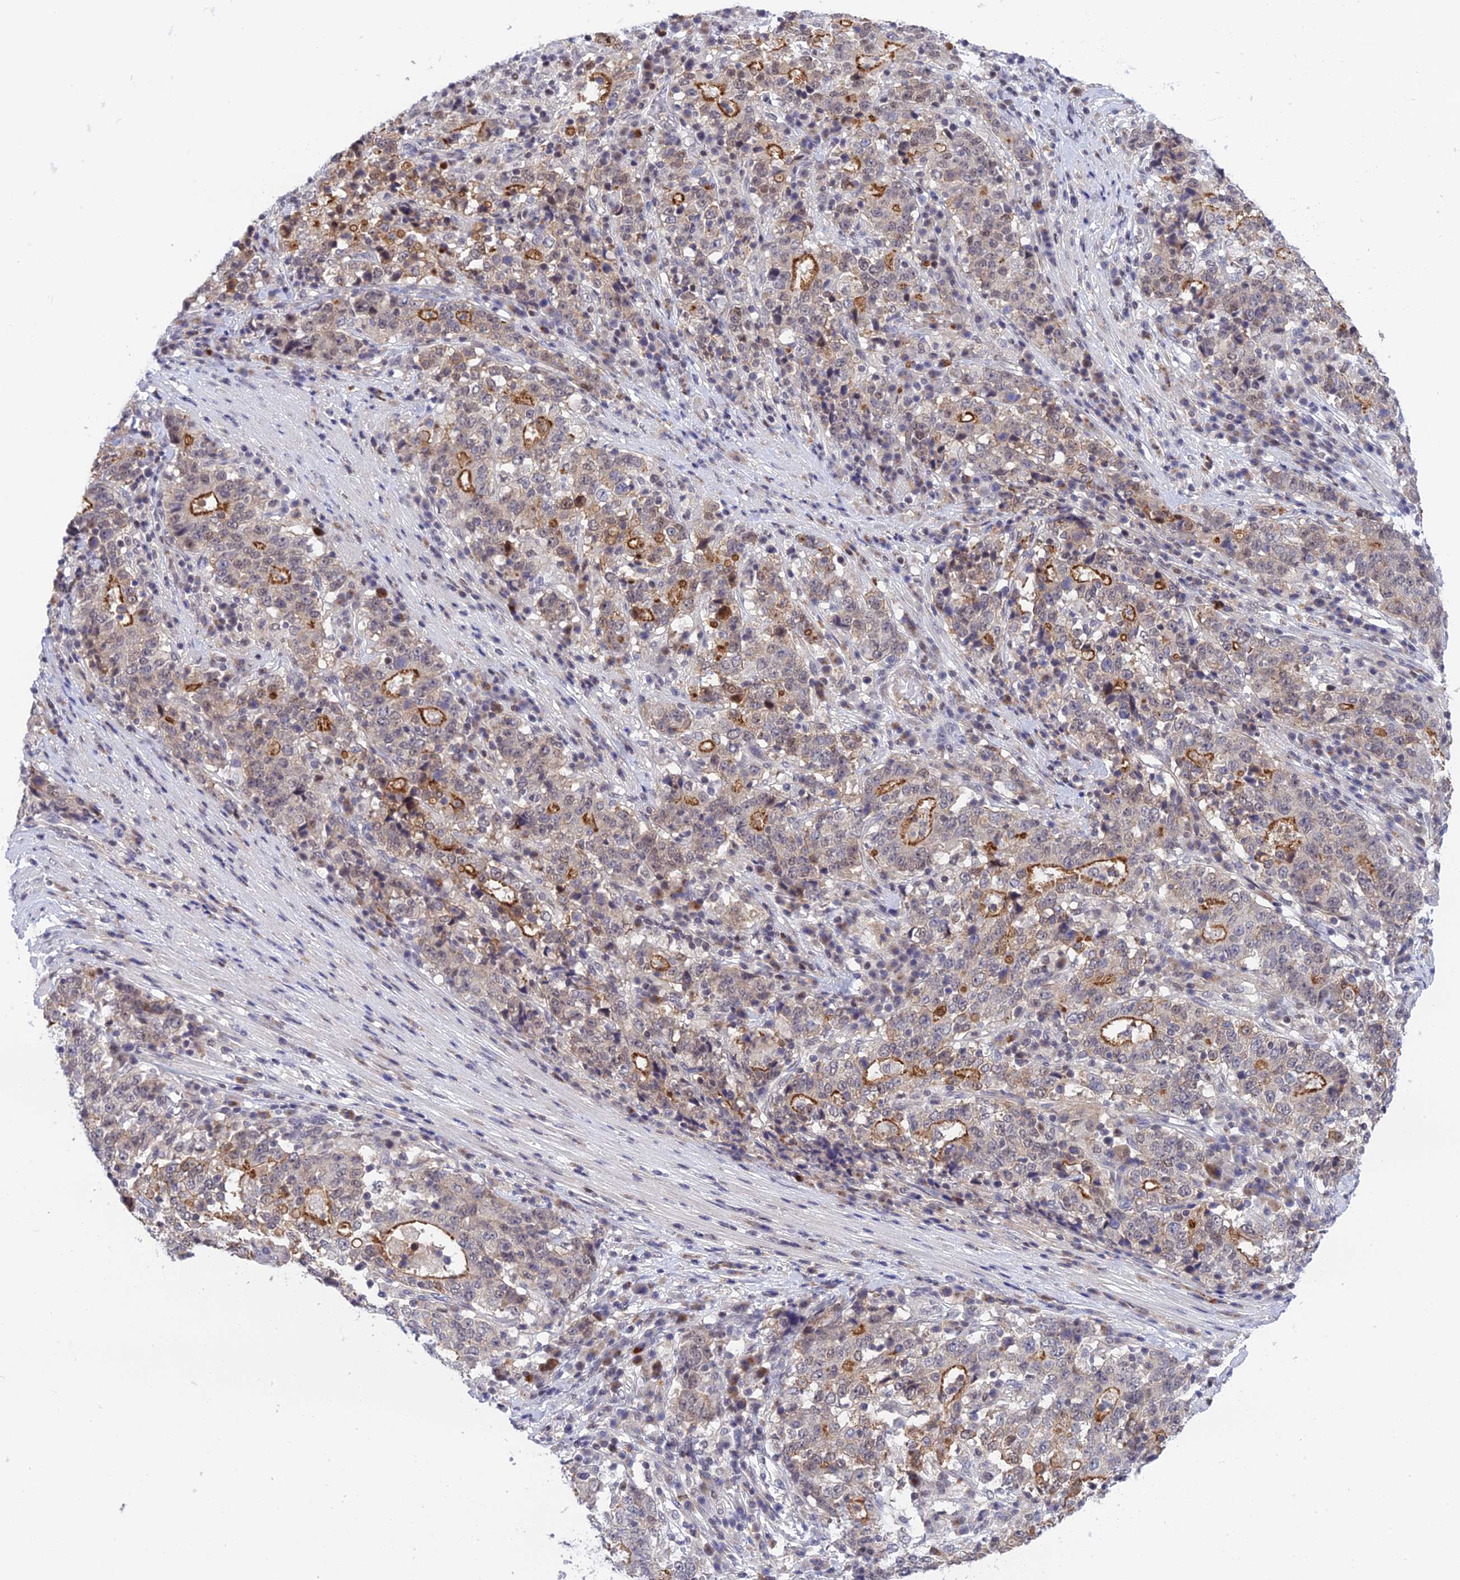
{"staining": {"intensity": "strong", "quantity": "<25%", "location": "cytoplasmic/membranous,nuclear"}, "tissue": "stomach cancer", "cell_type": "Tumor cells", "image_type": "cancer", "snomed": [{"axis": "morphology", "description": "Adenocarcinoma, NOS"}, {"axis": "topography", "description": "Stomach"}], "caption": "IHC (DAB (3,3'-diaminobenzidine)) staining of stomach cancer displays strong cytoplasmic/membranous and nuclear protein positivity in about <25% of tumor cells. (DAB (3,3'-diaminobenzidine) IHC with brightfield microscopy, high magnification).", "gene": "TCEA1", "patient": {"sex": "male", "age": 59}}